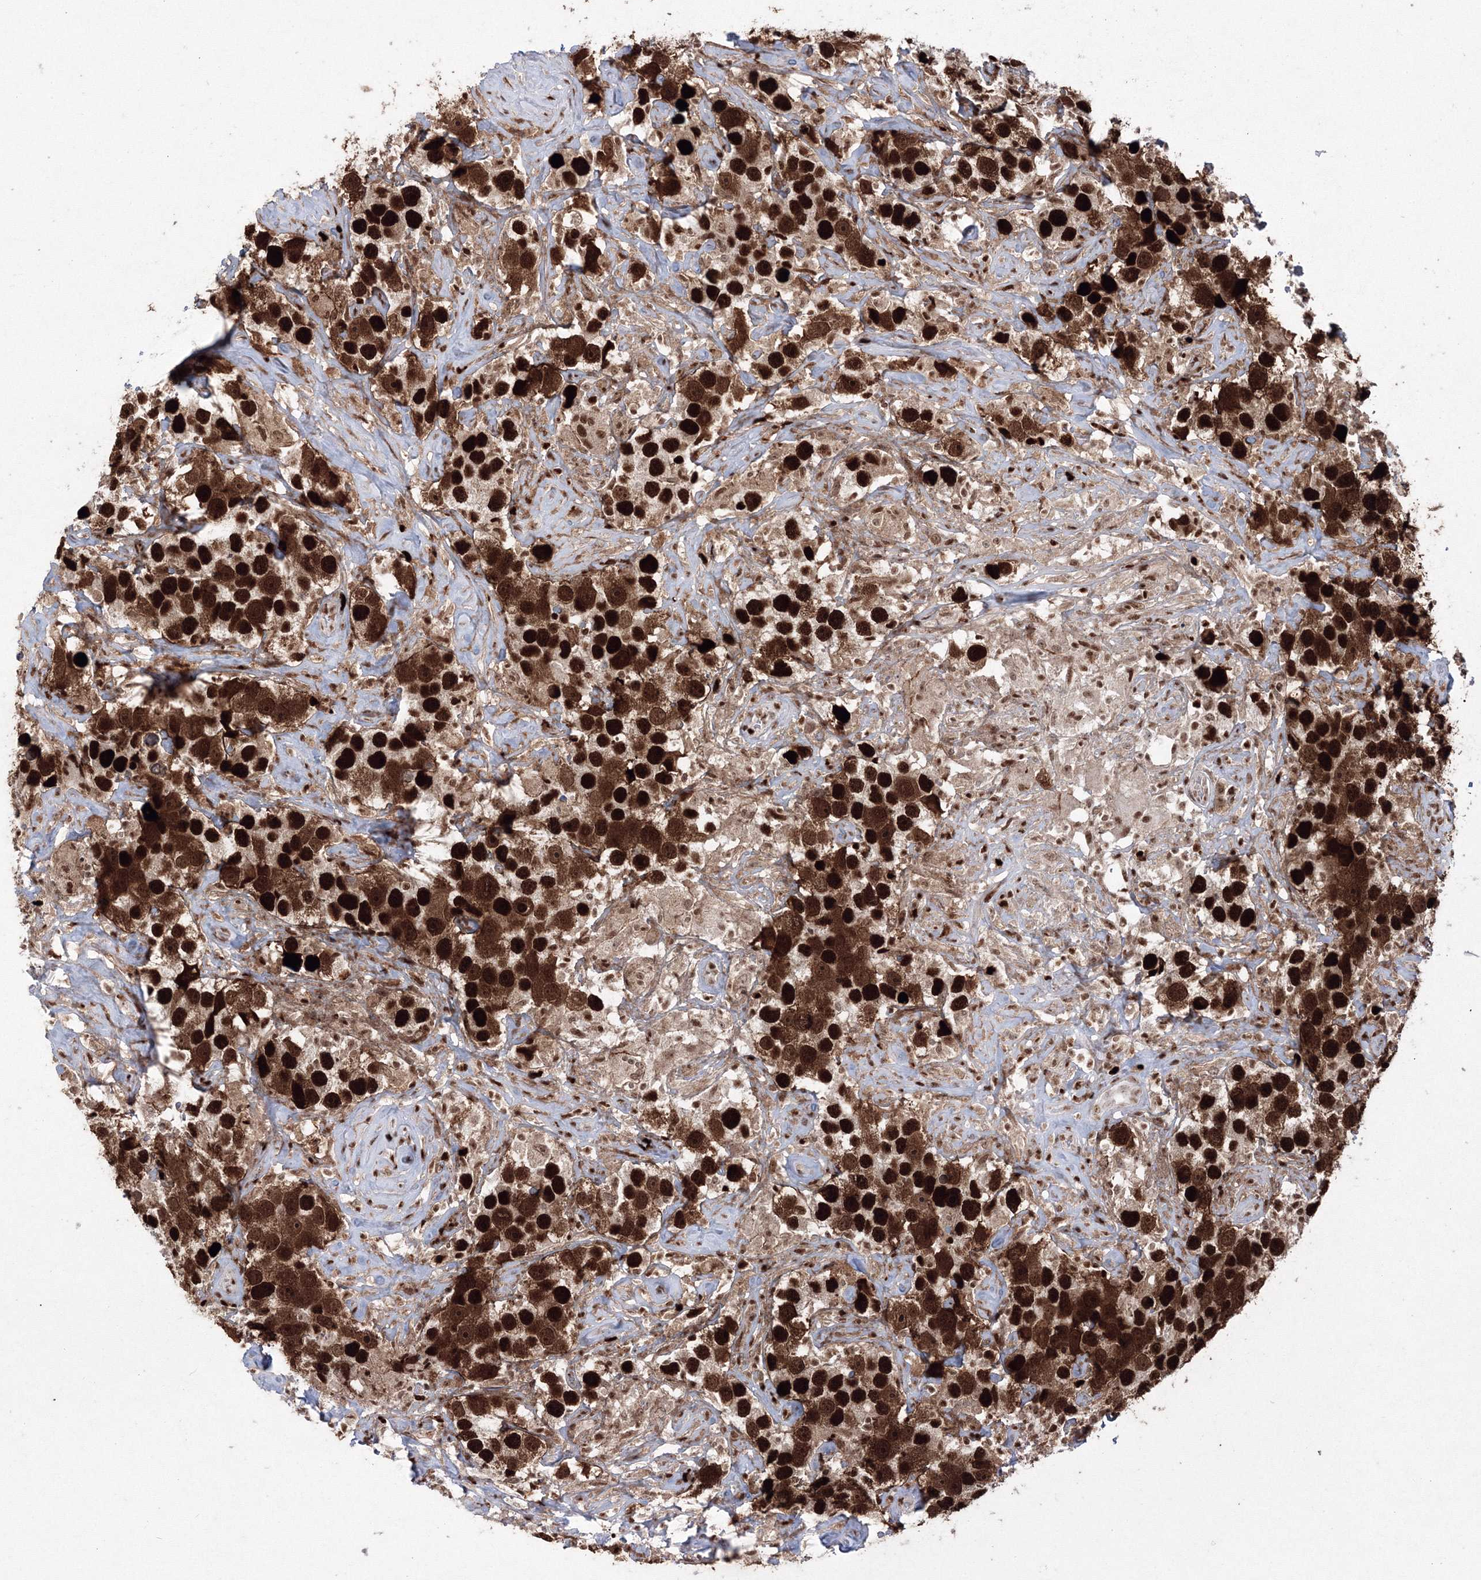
{"staining": {"intensity": "strong", "quantity": ">75%", "location": "cytoplasmic/membranous,nuclear"}, "tissue": "testis cancer", "cell_type": "Tumor cells", "image_type": "cancer", "snomed": [{"axis": "morphology", "description": "Seminoma, NOS"}, {"axis": "topography", "description": "Testis"}], "caption": "Testis cancer (seminoma) stained with DAB (3,3'-diaminobenzidine) immunohistochemistry (IHC) exhibits high levels of strong cytoplasmic/membranous and nuclear positivity in about >75% of tumor cells.", "gene": "LIG1", "patient": {"sex": "male", "age": 49}}